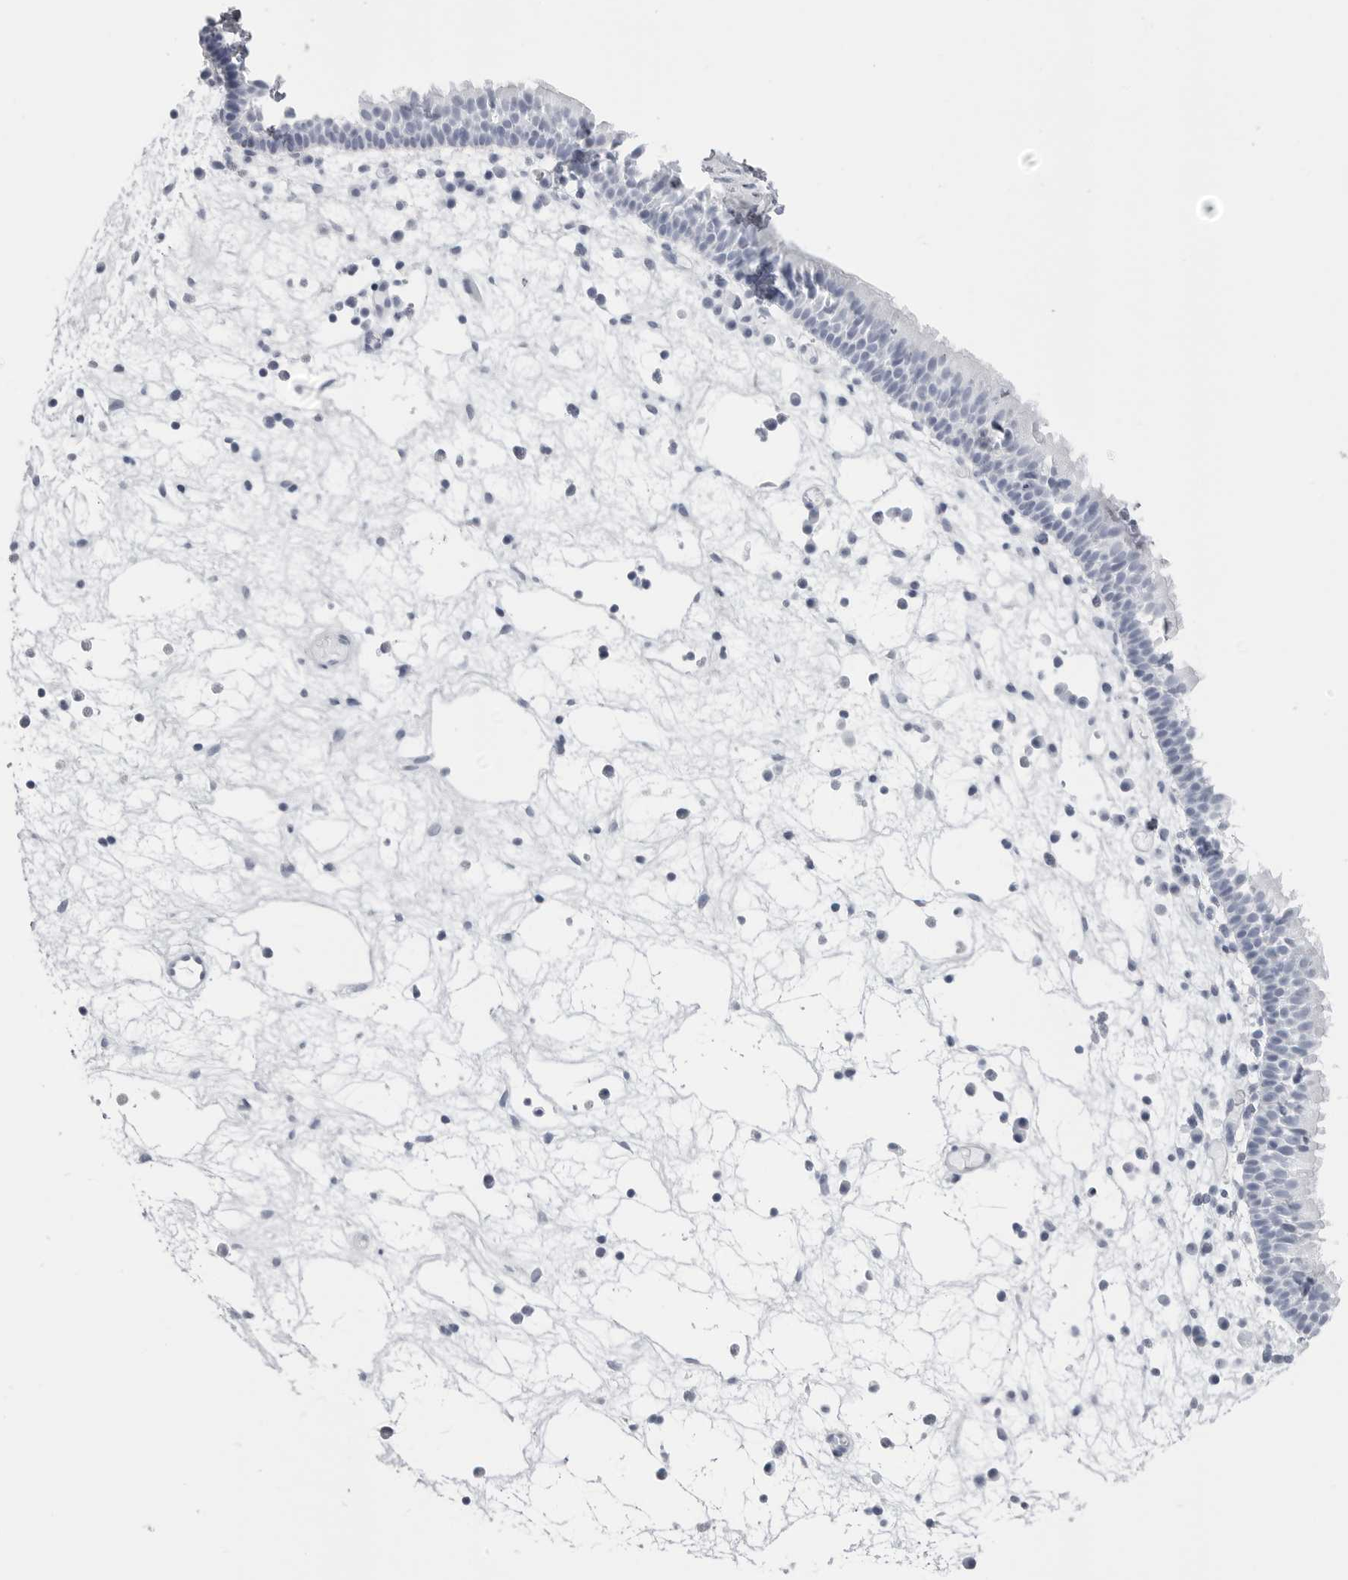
{"staining": {"intensity": "negative", "quantity": "none", "location": "none"}, "tissue": "nasopharynx", "cell_type": "Respiratory epithelial cells", "image_type": "normal", "snomed": [{"axis": "morphology", "description": "Normal tissue, NOS"}, {"axis": "morphology", "description": "Inflammation, NOS"}, {"axis": "morphology", "description": "Malignant melanoma, Metastatic site"}, {"axis": "topography", "description": "Nasopharynx"}], "caption": "Immunohistochemical staining of benign human nasopharynx displays no significant positivity in respiratory epithelial cells.", "gene": "CST2", "patient": {"sex": "male", "age": 70}}